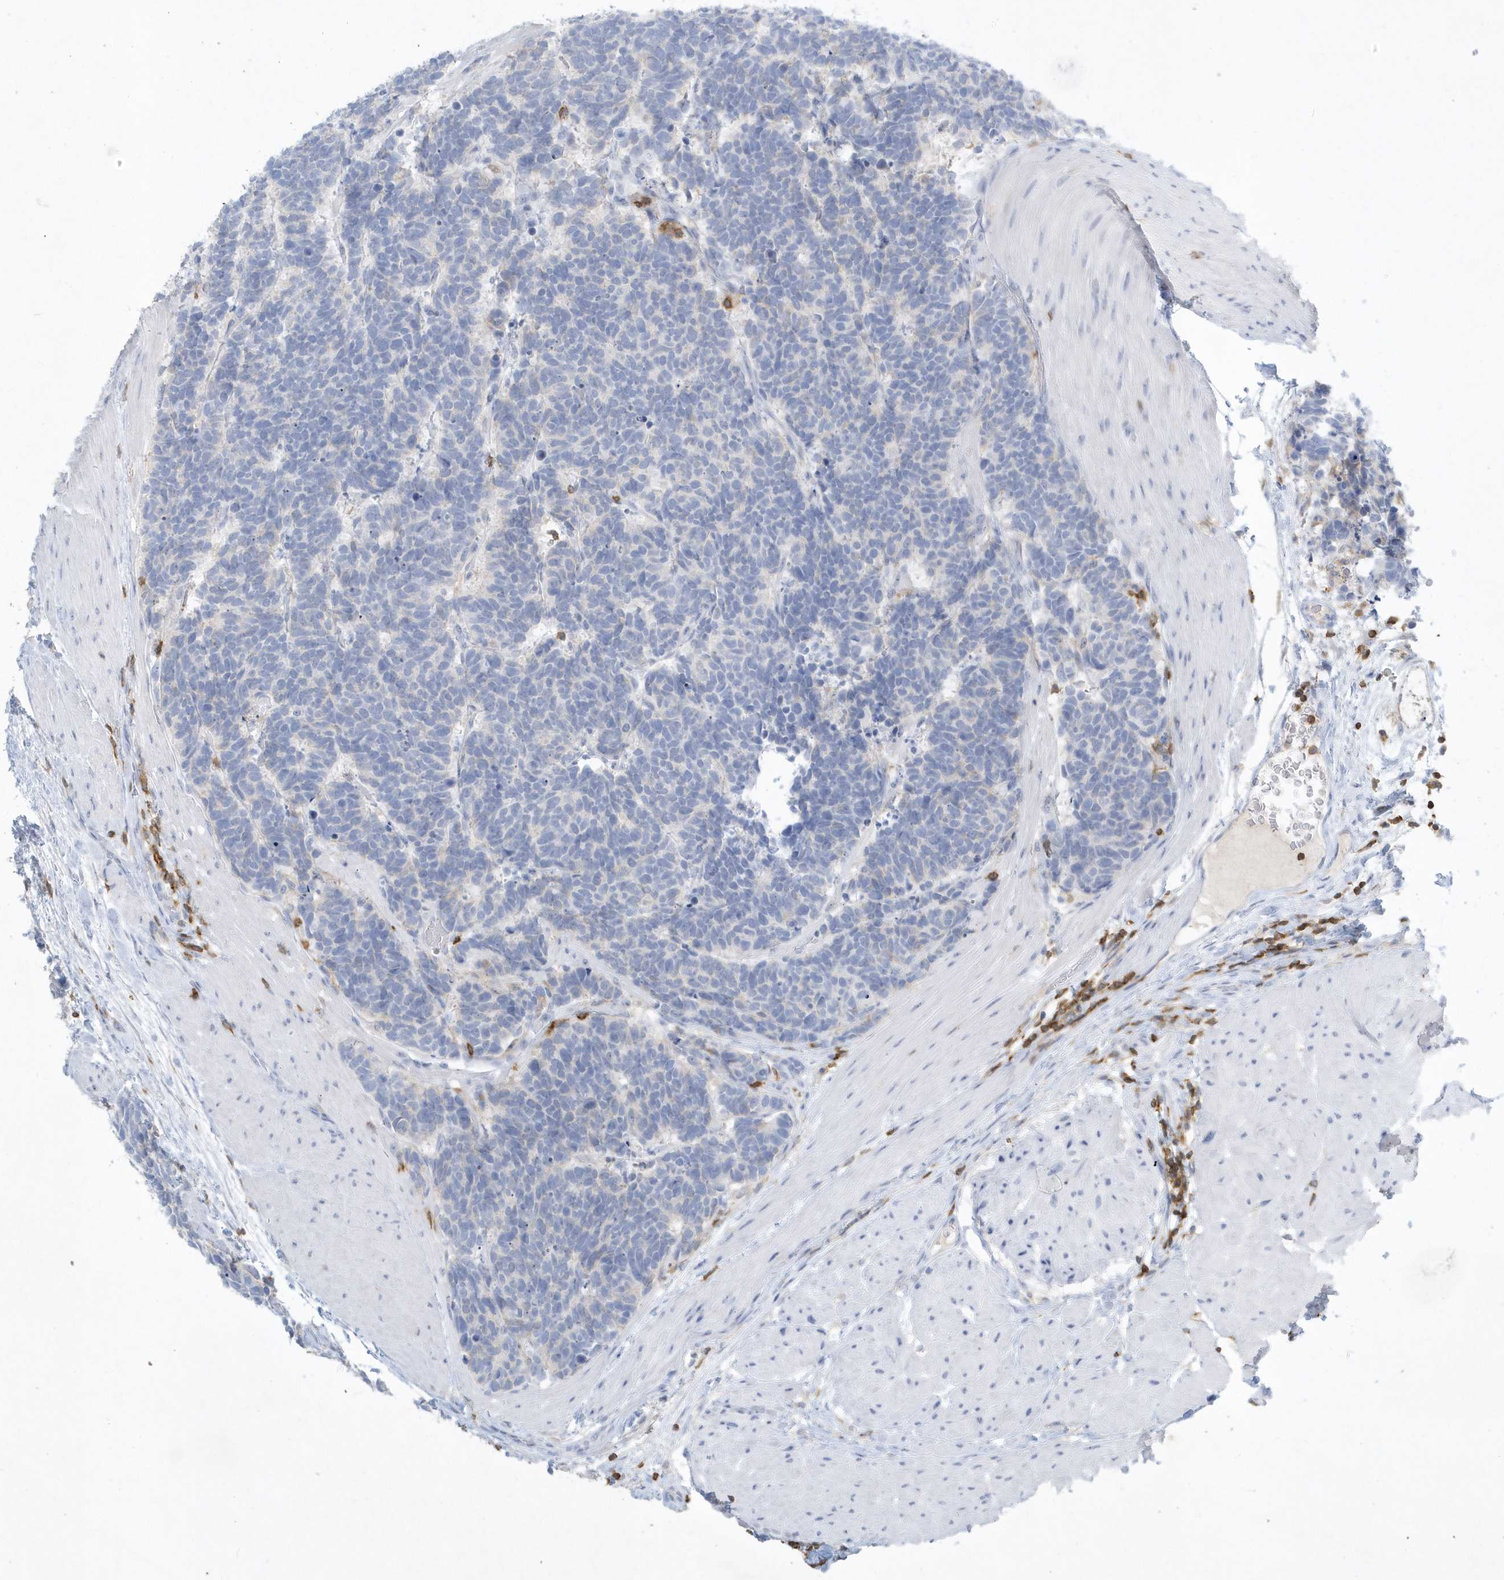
{"staining": {"intensity": "negative", "quantity": "none", "location": "none"}, "tissue": "carcinoid", "cell_type": "Tumor cells", "image_type": "cancer", "snomed": [{"axis": "morphology", "description": "Carcinoma, NOS"}, {"axis": "morphology", "description": "Carcinoid, malignant, NOS"}, {"axis": "topography", "description": "Urinary bladder"}], "caption": "The photomicrograph exhibits no staining of tumor cells in carcinoma.", "gene": "PSD4", "patient": {"sex": "male", "age": 57}}